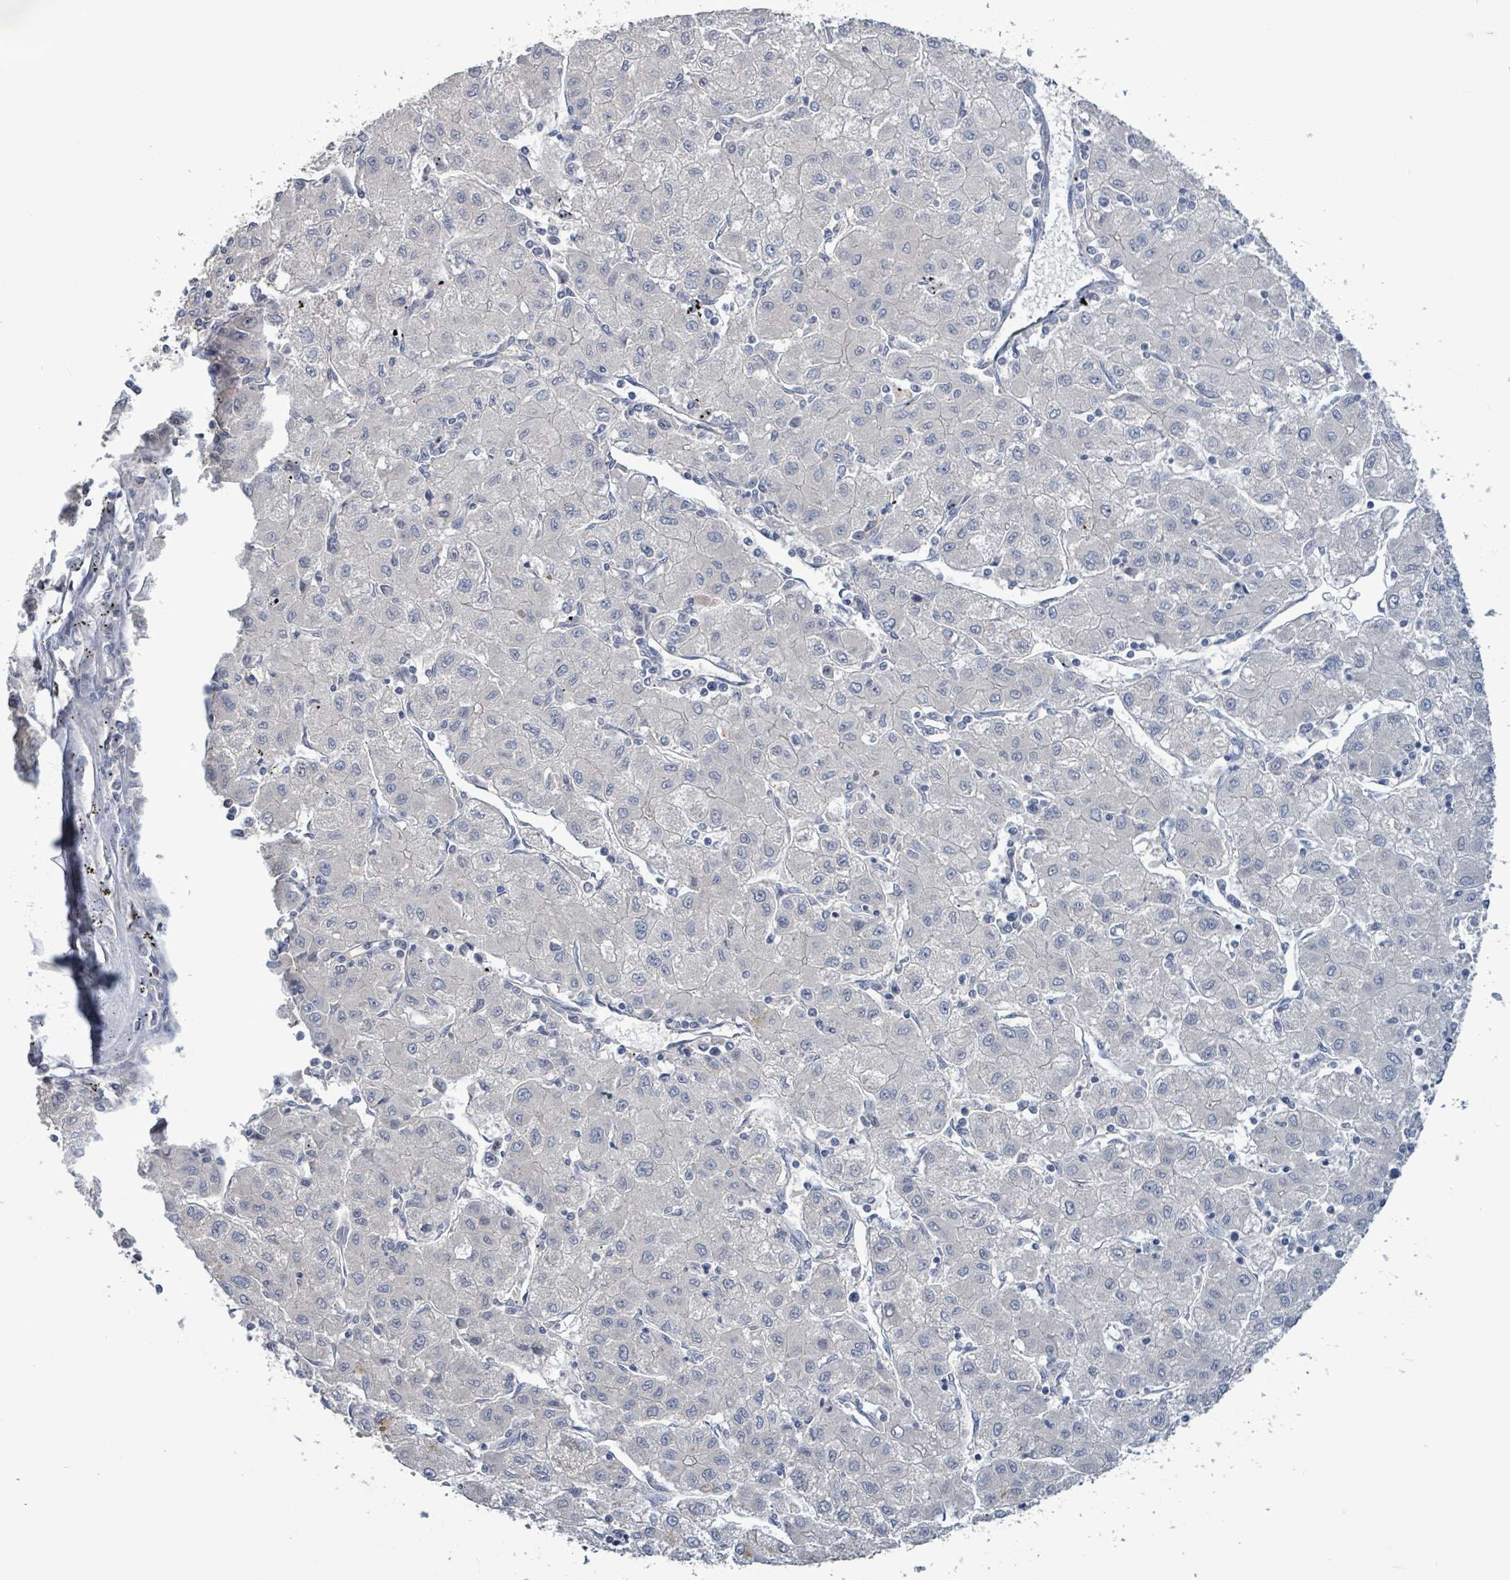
{"staining": {"intensity": "negative", "quantity": "none", "location": "none"}, "tissue": "liver cancer", "cell_type": "Tumor cells", "image_type": "cancer", "snomed": [{"axis": "morphology", "description": "Carcinoma, Hepatocellular, NOS"}, {"axis": "topography", "description": "Liver"}], "caption": "An immunohistochemistry (IHC) image of liver cancer is shown. There is no staining in tumor cells of liver cancer.", "gene": "KRAS", "patient": {"sex": "male", "age": 72}}